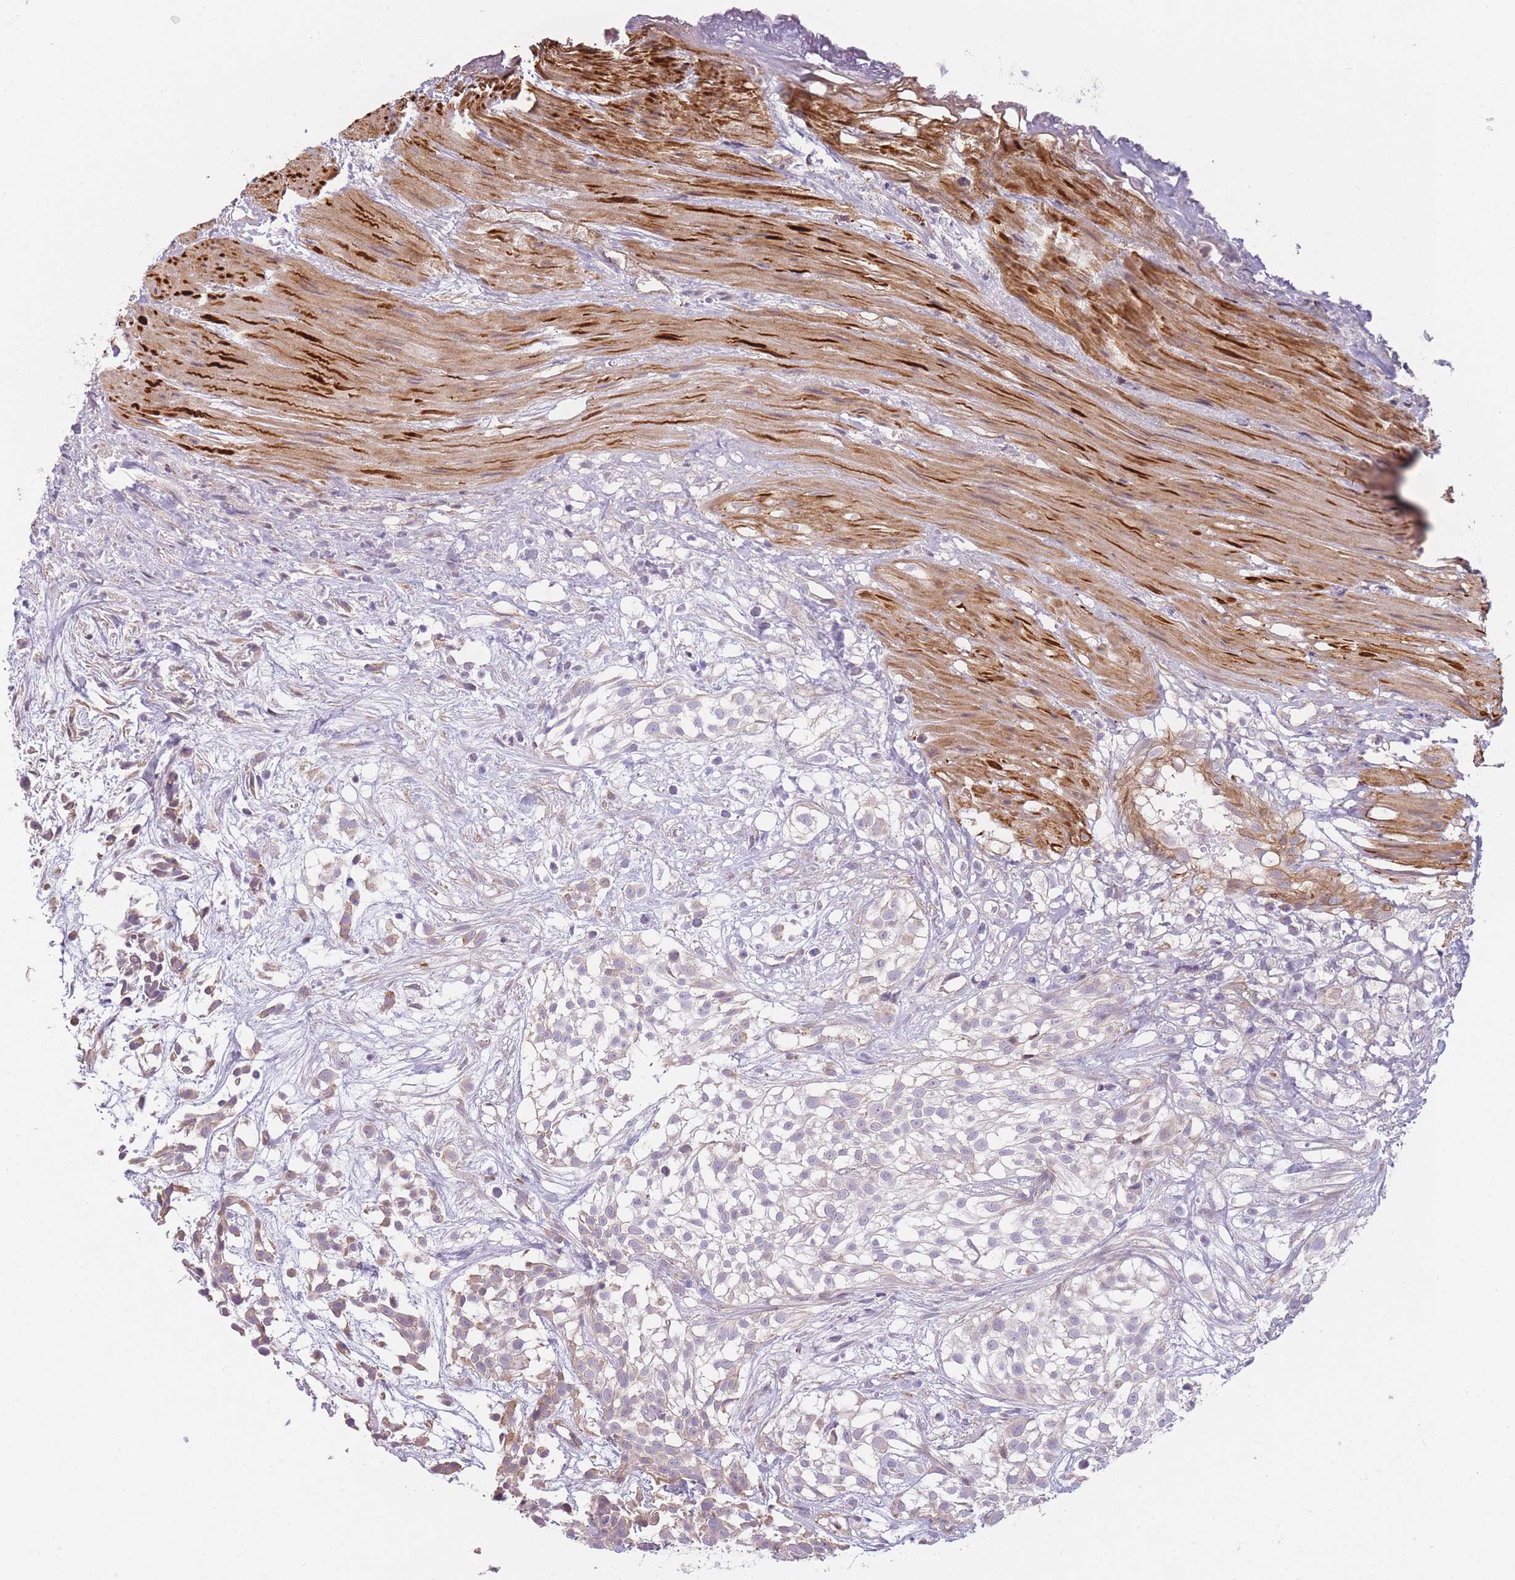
{"staining": {"intensity": "weak", "quantity": "<25%", "location": "cytoplasmic/membranous"}, "tissue": "urothelial cancer", "cell_type": "Tumor cells", "image_type": "cancer", "snomed": [{"axis": "morphology", "description": "Urothelial carcinoma, High grade"}, {"axis": "topography", "description": "Urinary bladder"}], "caption": "Immunohistochemical staining of human urothelial carcinoma (high-grade) reveals no significant expression in tumor cells.", "gene": "SLC7A6", "patient": {"sex": "male", "age": 56}}